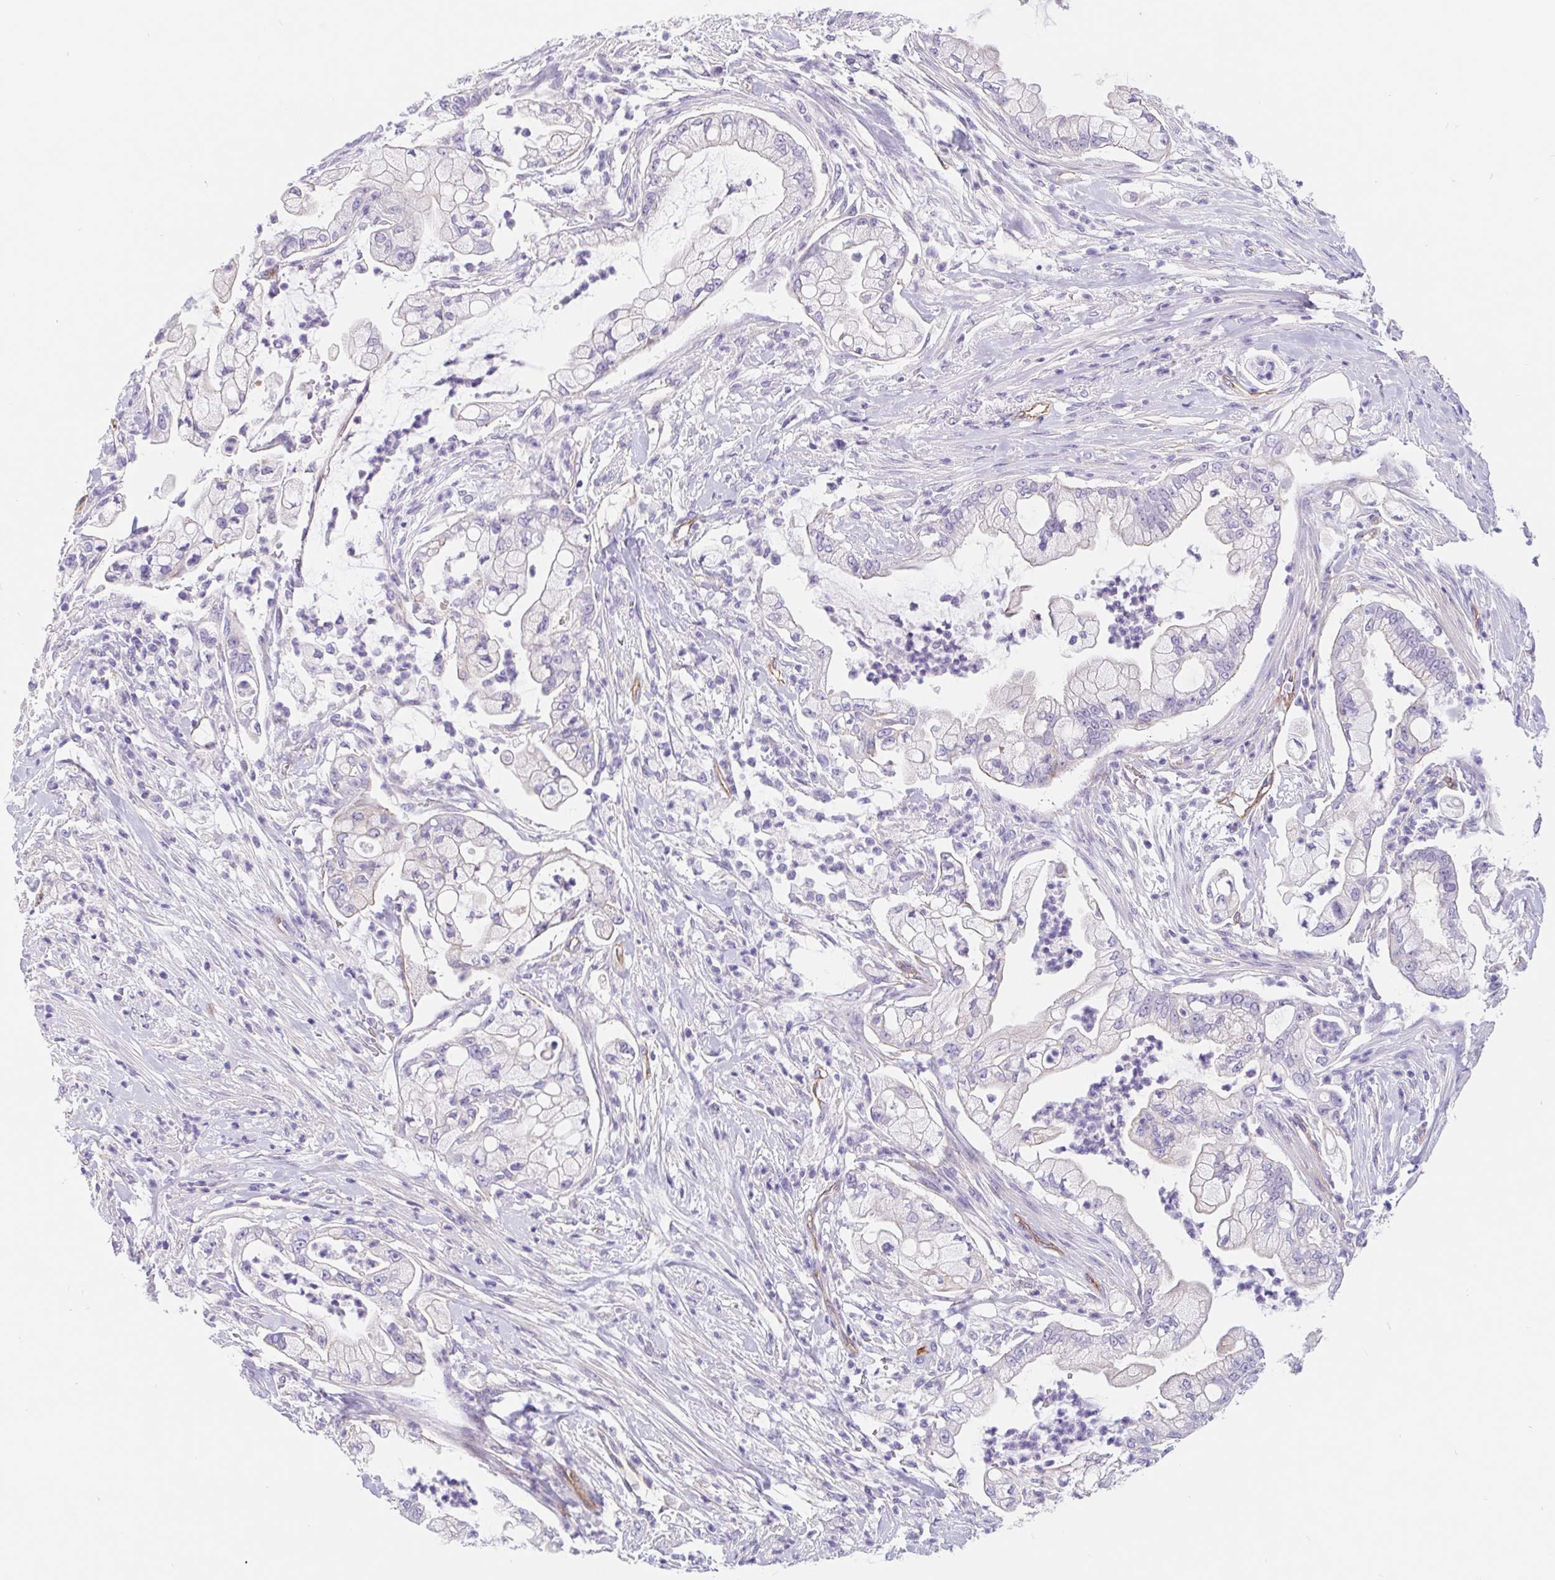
{"staining": {"intensity": "negative", "quantity": "none", "location": "none"}, "tissue": "pancreatic cancer", "cell_type": "Tumor cells", "image_type": "cancer", "snomed": [{"axis": "morphology", "description": "Adenocarcinoma, NOS"}, {"axis": "topography", "description": "Pancreas"}], "caption": "Tumor cells are negative for protein expression in human pancreatic cancer (adenocarcinoma).", "gene": "LIMCH1", "patient": {"sex": "female", "age": 69}}